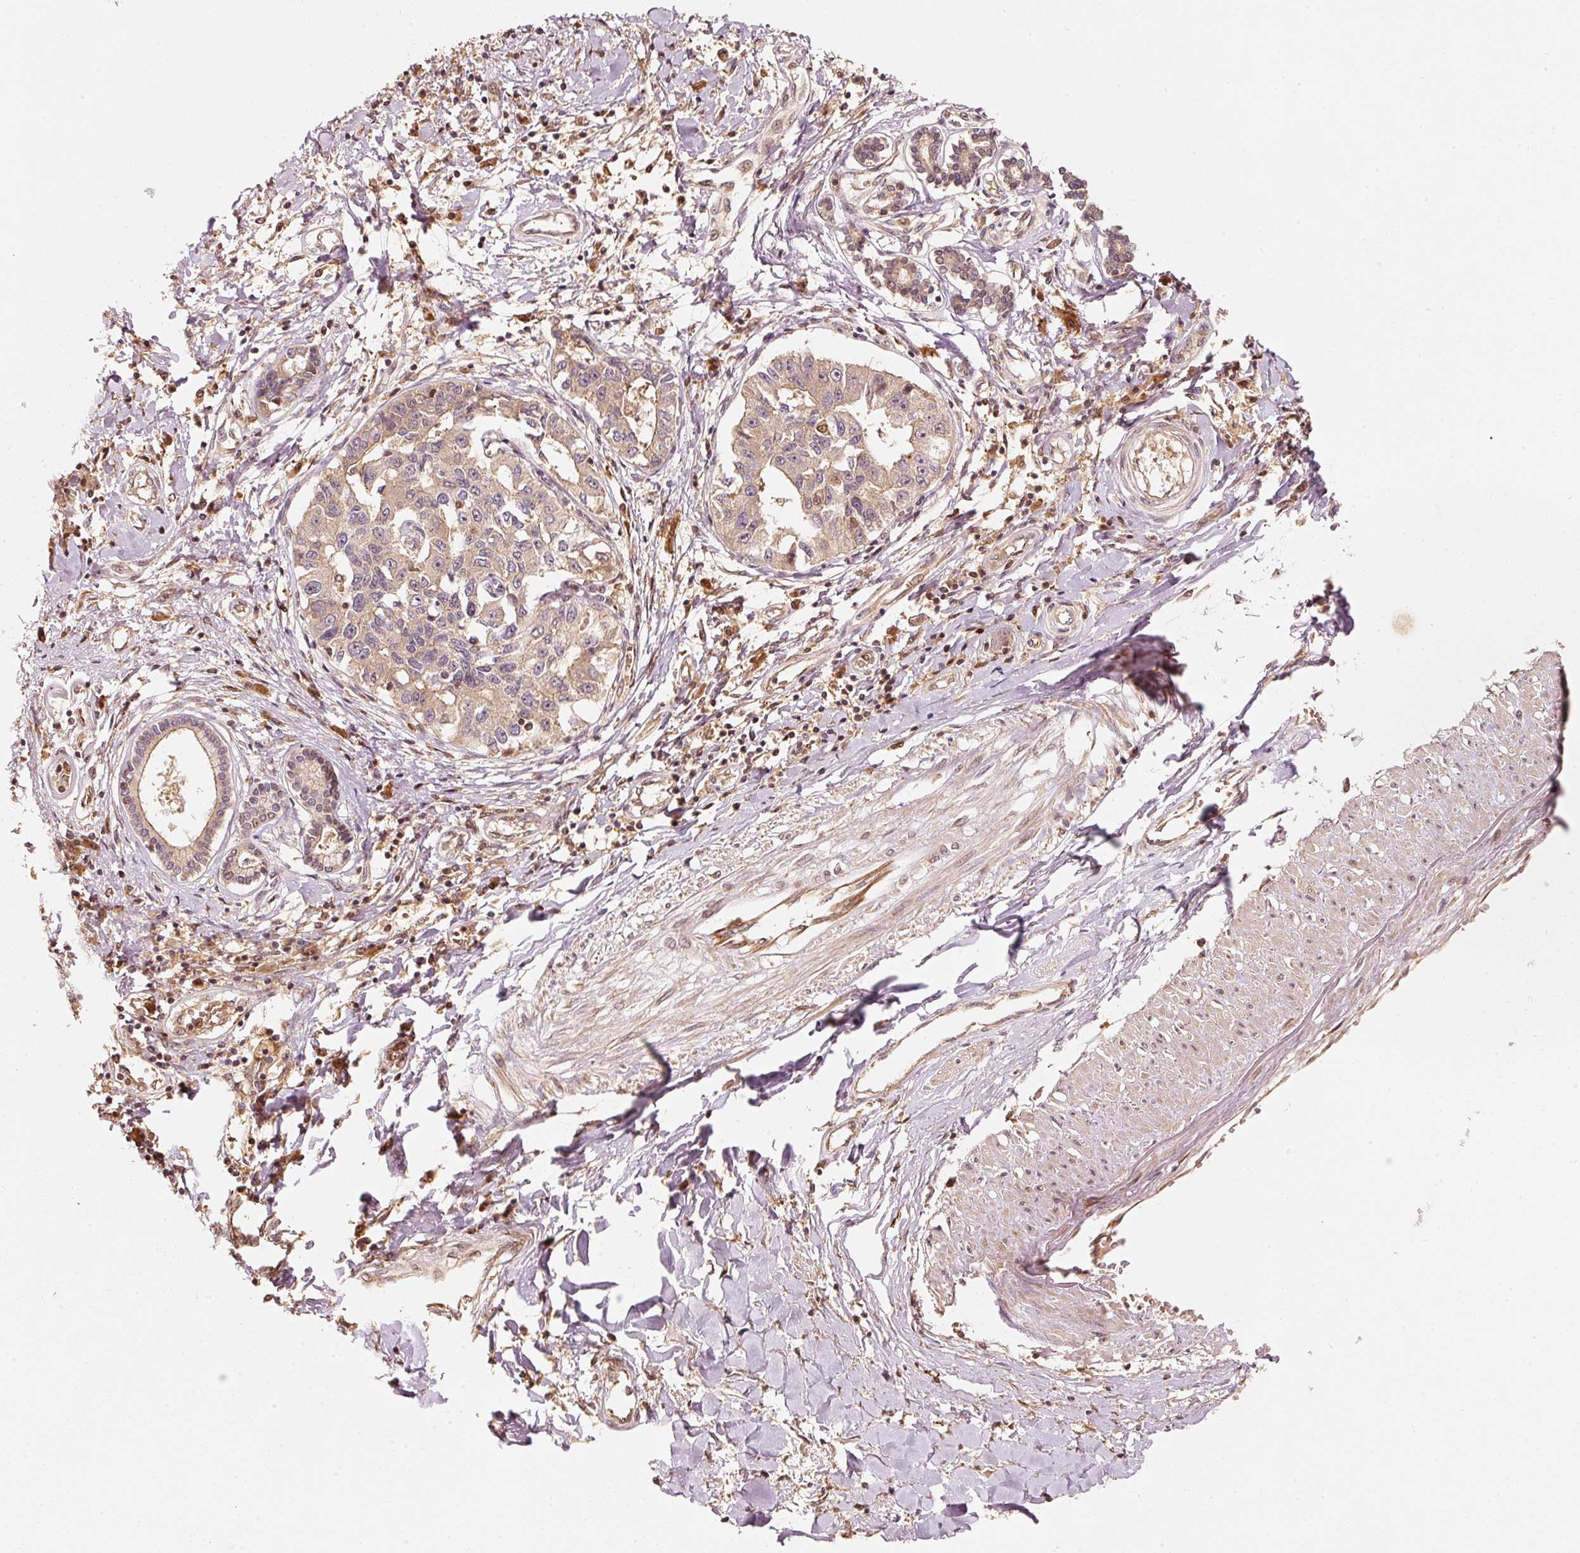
{"staining": {"intensity": "weak", "quantity": "25%-75%", "location": "cytoplasmic/membranous"}, "tissue": "liver cancer", "cell_type": "Tumor cells", "image_type": "cancer", "snomed": [{"axis": "morphology", "description": "Cholangiocarcinoma"}, {"axis": "topography", "description": "Liver"}], "caption": "This is an image of IHC staining of liver cholangiocarcinoma, which shows weak positivity in the cytoplasmic/membranous of tumor cells.", "gene": "RRAS2", "patient": {"sex": "male", "age": 59}}